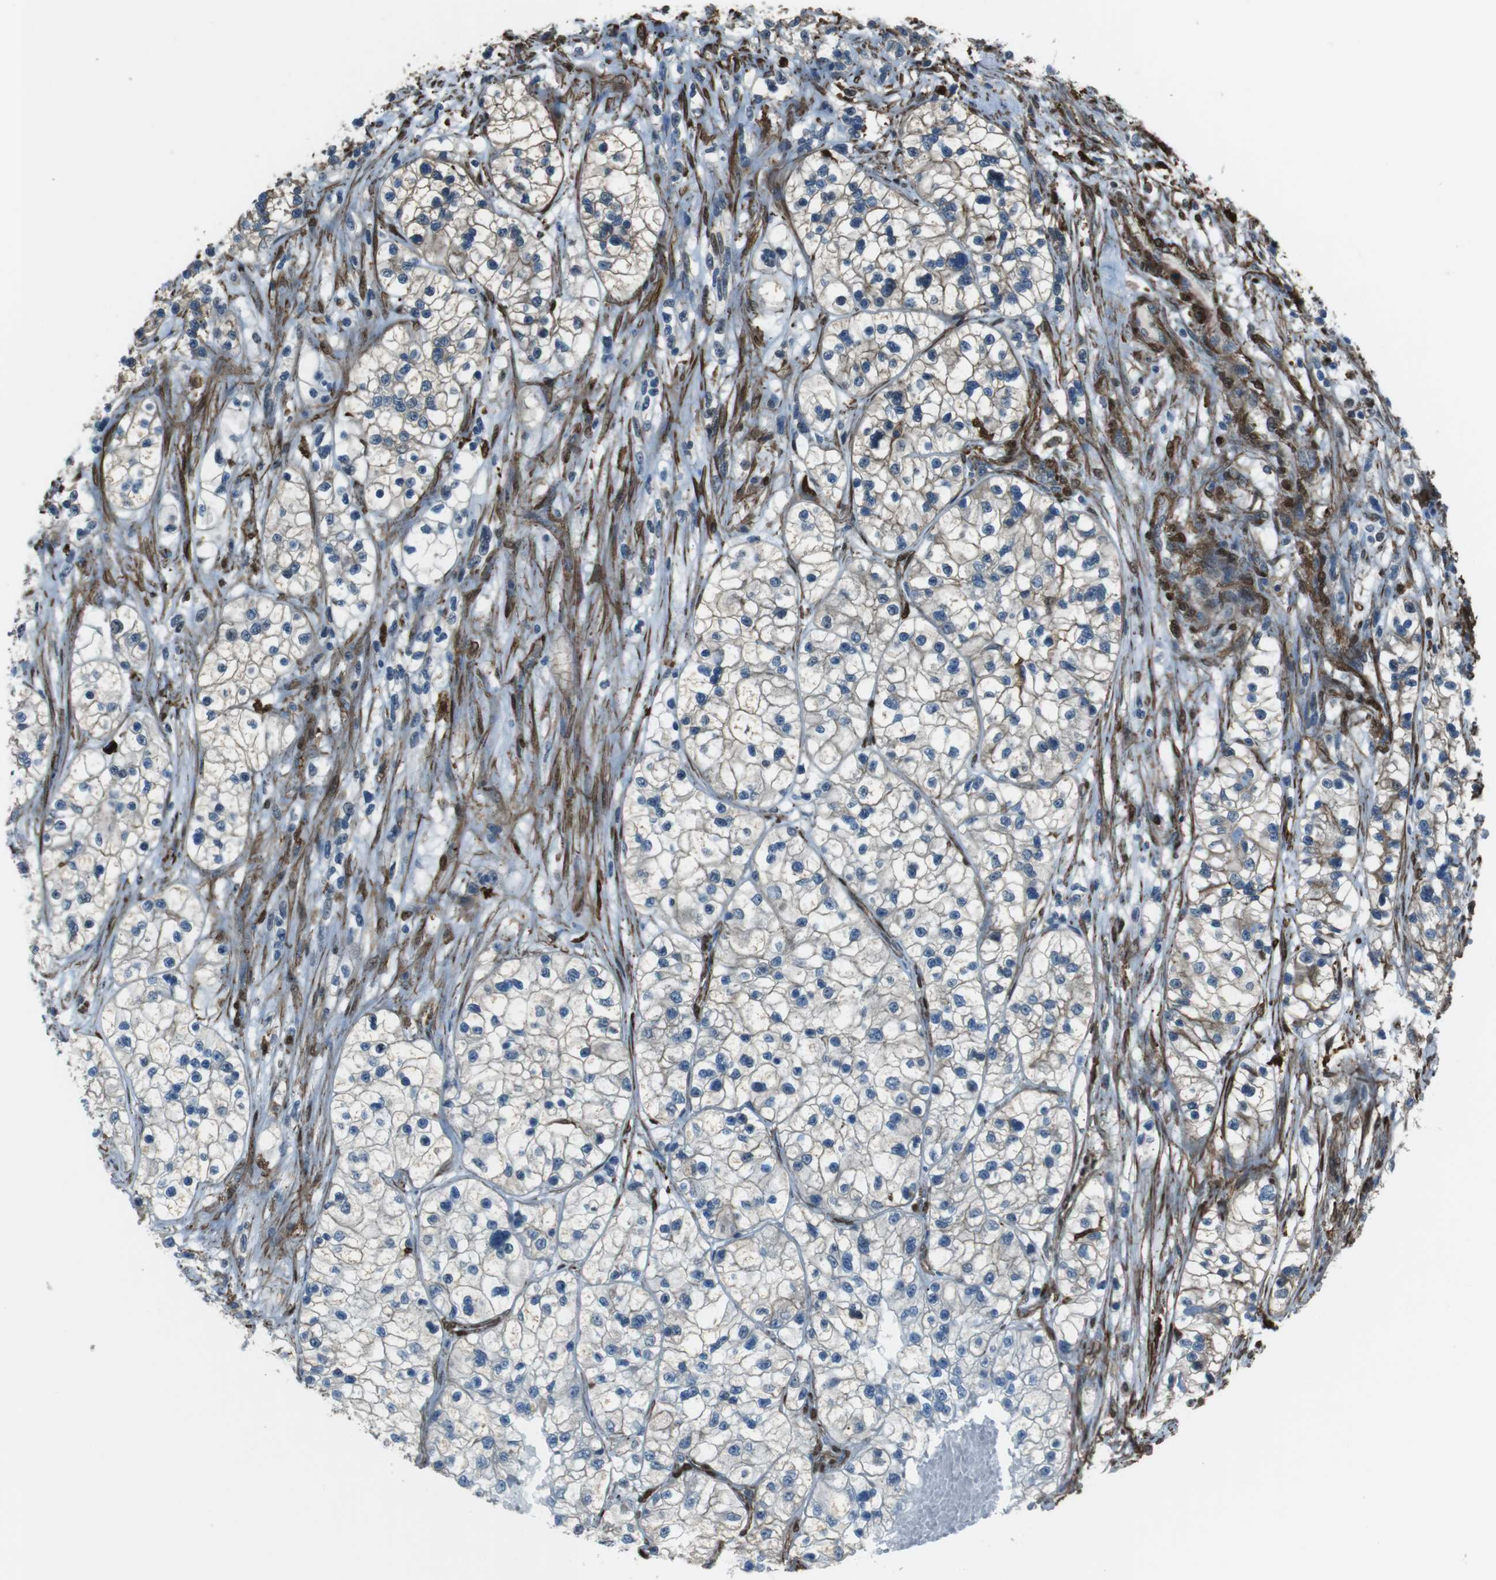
{"staining": {"intensity": "negative", "quantity": "none", "location": "none"}, "tissue": "renal cancer", "cell_type": "Tumor cells", "image_type": "cancer", "snomed": [{"axis": "morphology", "description": "Adenocarcinoma, NOS"}, {"axis": "topography", "description": "Kidney"}], "caption": "An IHC histopathology image of renal cancer is shown. There is no staining in tumor cells of renal cancer.", "gene": "SFT2D1", "patient": {"sex": "female", "age": 57}}